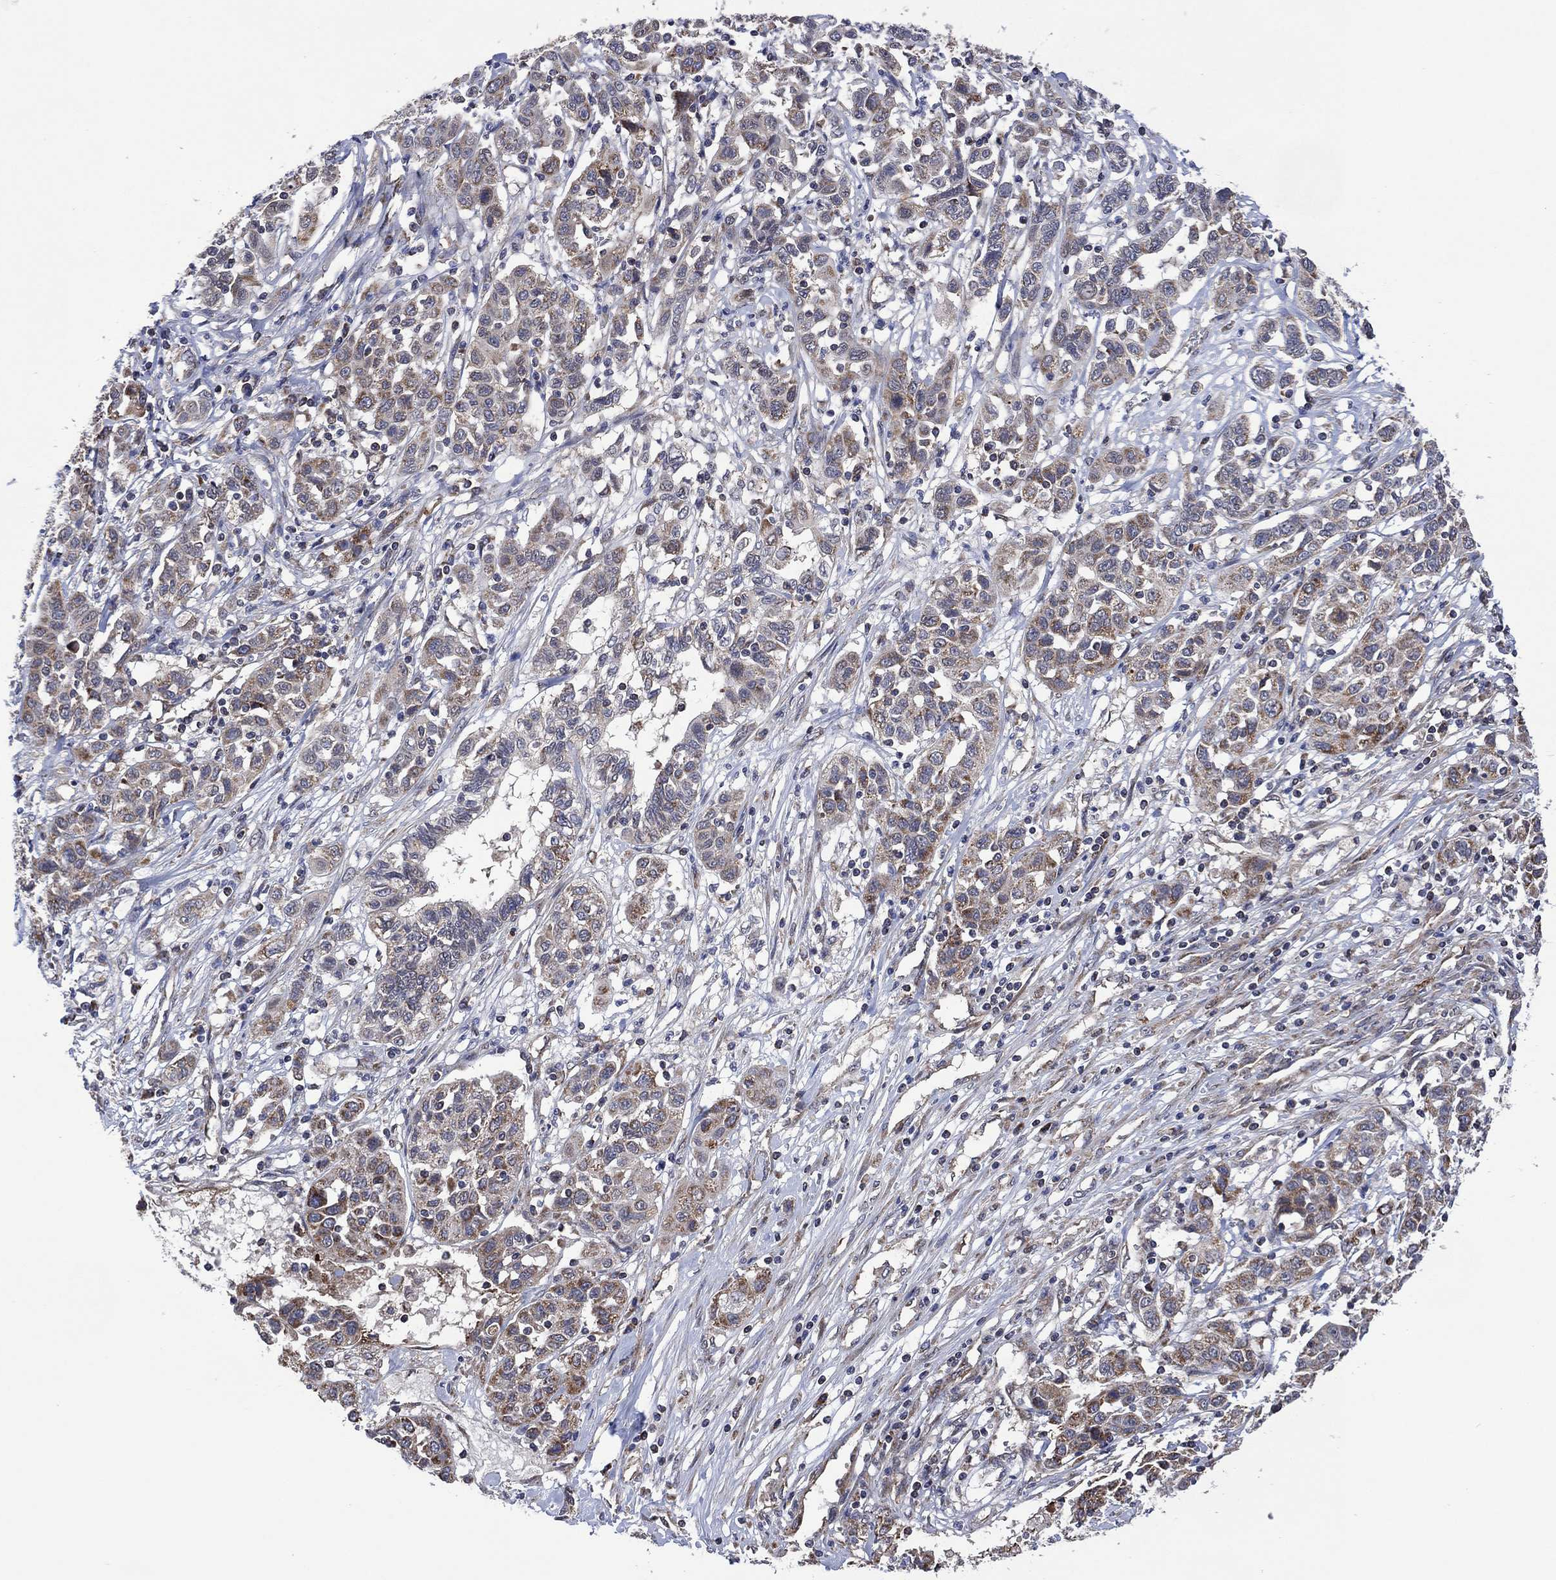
{"staining": {"intensity": "weak", "quantity": "<25%", "location": "cytoplasmic/membranous"}, "tissue": "liver cancer", "cell_type": "Tumor cells", "image_type": "cancer", "snomed": [{"axis": "morphology", "description": "Adenocarcinoma, NOS"}, {"axis": "morphology", "description": "Cholangiocarcinoma"}, {"axis": "topography", "description": "Liver"}], "caption": "The histopathology image shows no staining of tumor cells in liver cancer.", "gene": "HTD2", "patient": {"sex": "male", "age": 64}}